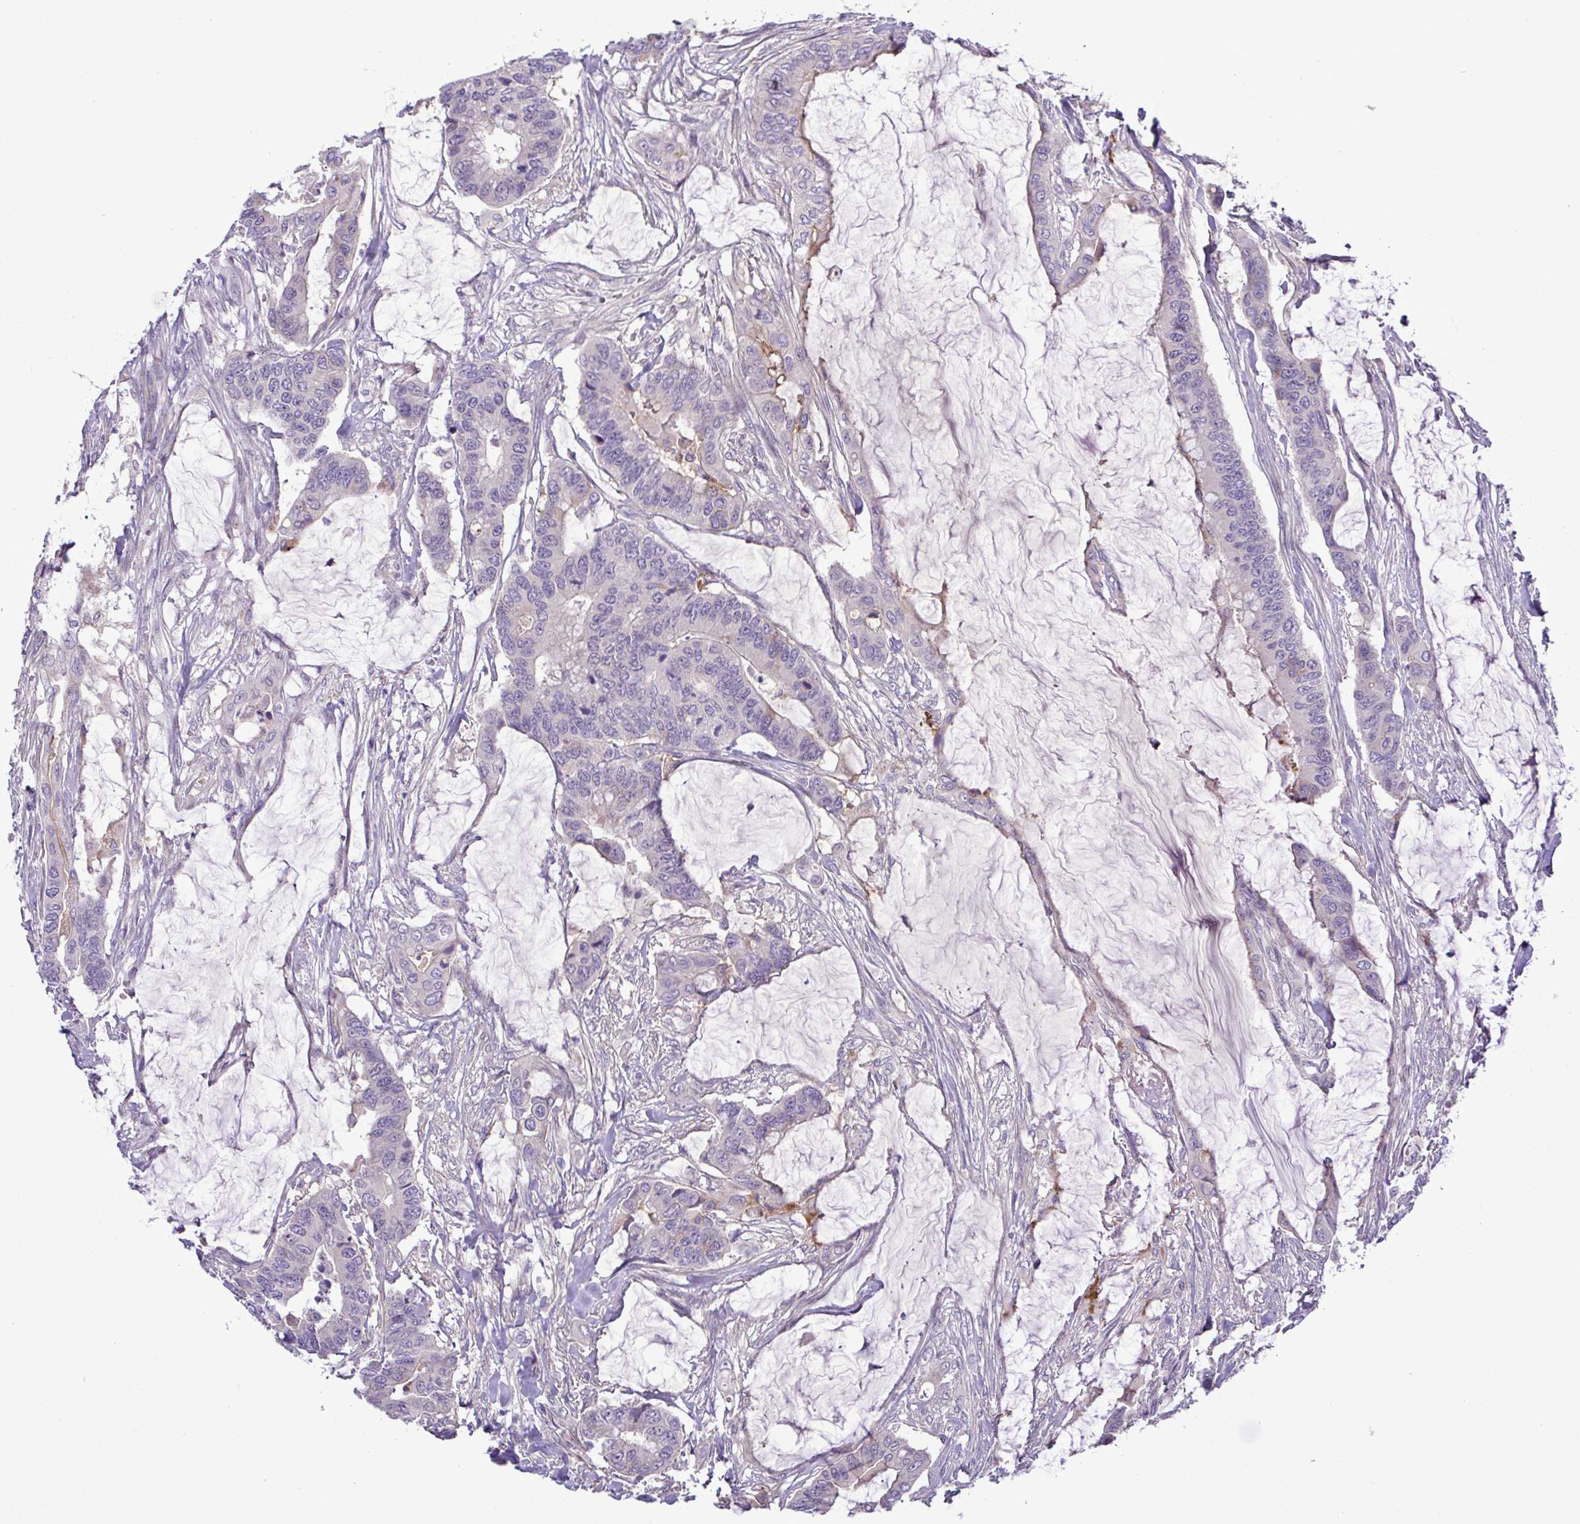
{"staining": {"intensity": "moderate", "quantity": "<25%", "location": "cytoplasmic/membranous"}, "tissue": "colorectal cancer", "cell_type": "Tumor cells", "image_type": "cancer", "snomed": [{"axis": "morphology", "description": "Adenocarcinoma, NOS"}, {"axis": "topography", "description": "Rectum"}], "caption": "Human adenocarcinoma (colorectal) stained with a protein marker exhibits moderate staining in tumor cells.", "gene": "SYNPO2L", "patient": {"sex": "female", "age": 59}}